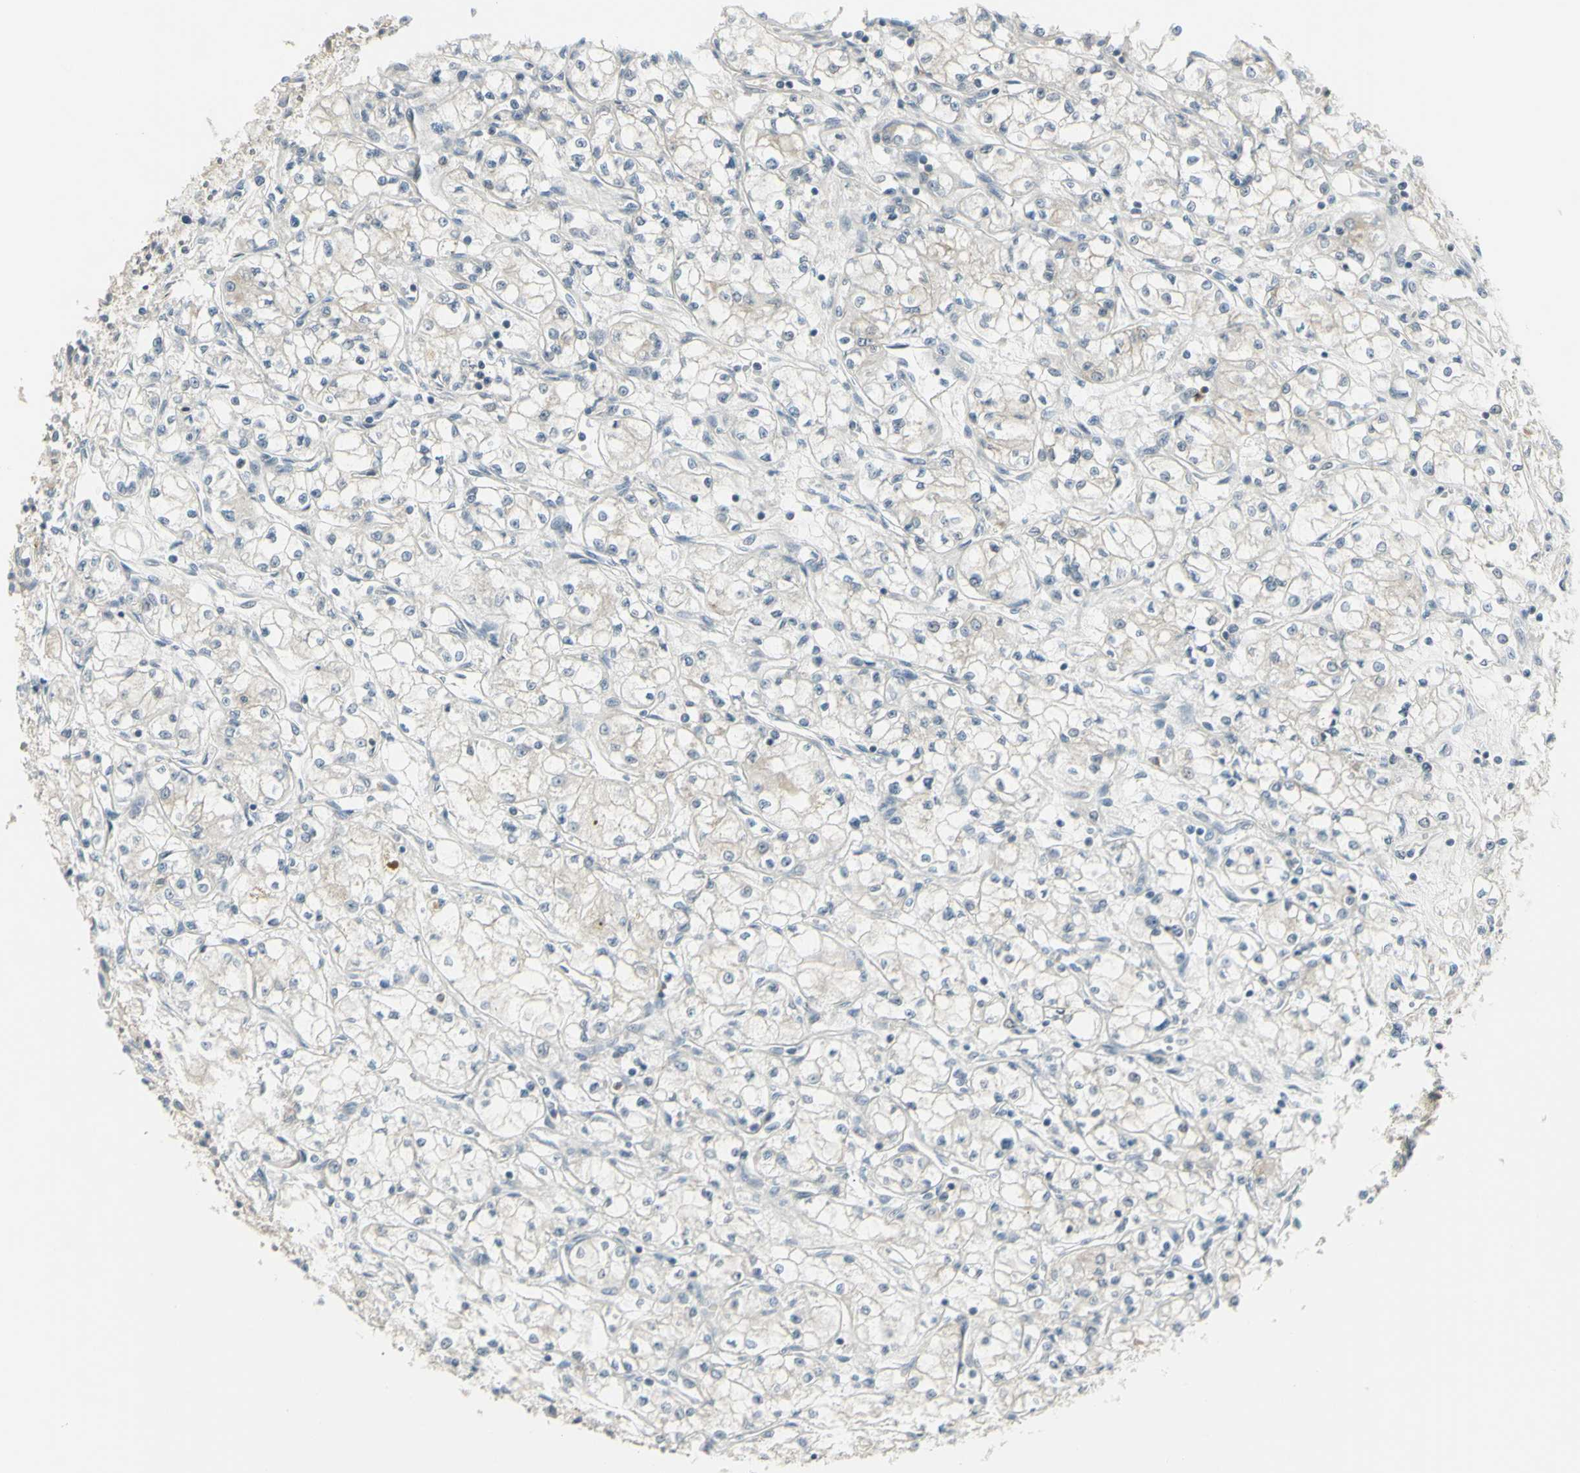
{"staining": {"intensity": "negative", "quantity": "none", "location": "none"}, "tissue": "renal cancer", "cell_type": "Tumor cells", "image_type": "cancer", "snomed": [{"axis": "morphology", "description": "Normal tissue, NOS"}, {"axis": "morphology", "description": "Adenocarcinoma, NOS"}, {"axis": "topography", "description": "Kidney"}], "caption": "Tumor cells are negative for protein expression in human renal cancer (adenocarcinoma).", "gene": "CCNB2", "patient": {"sex": "male", "age": 59}}